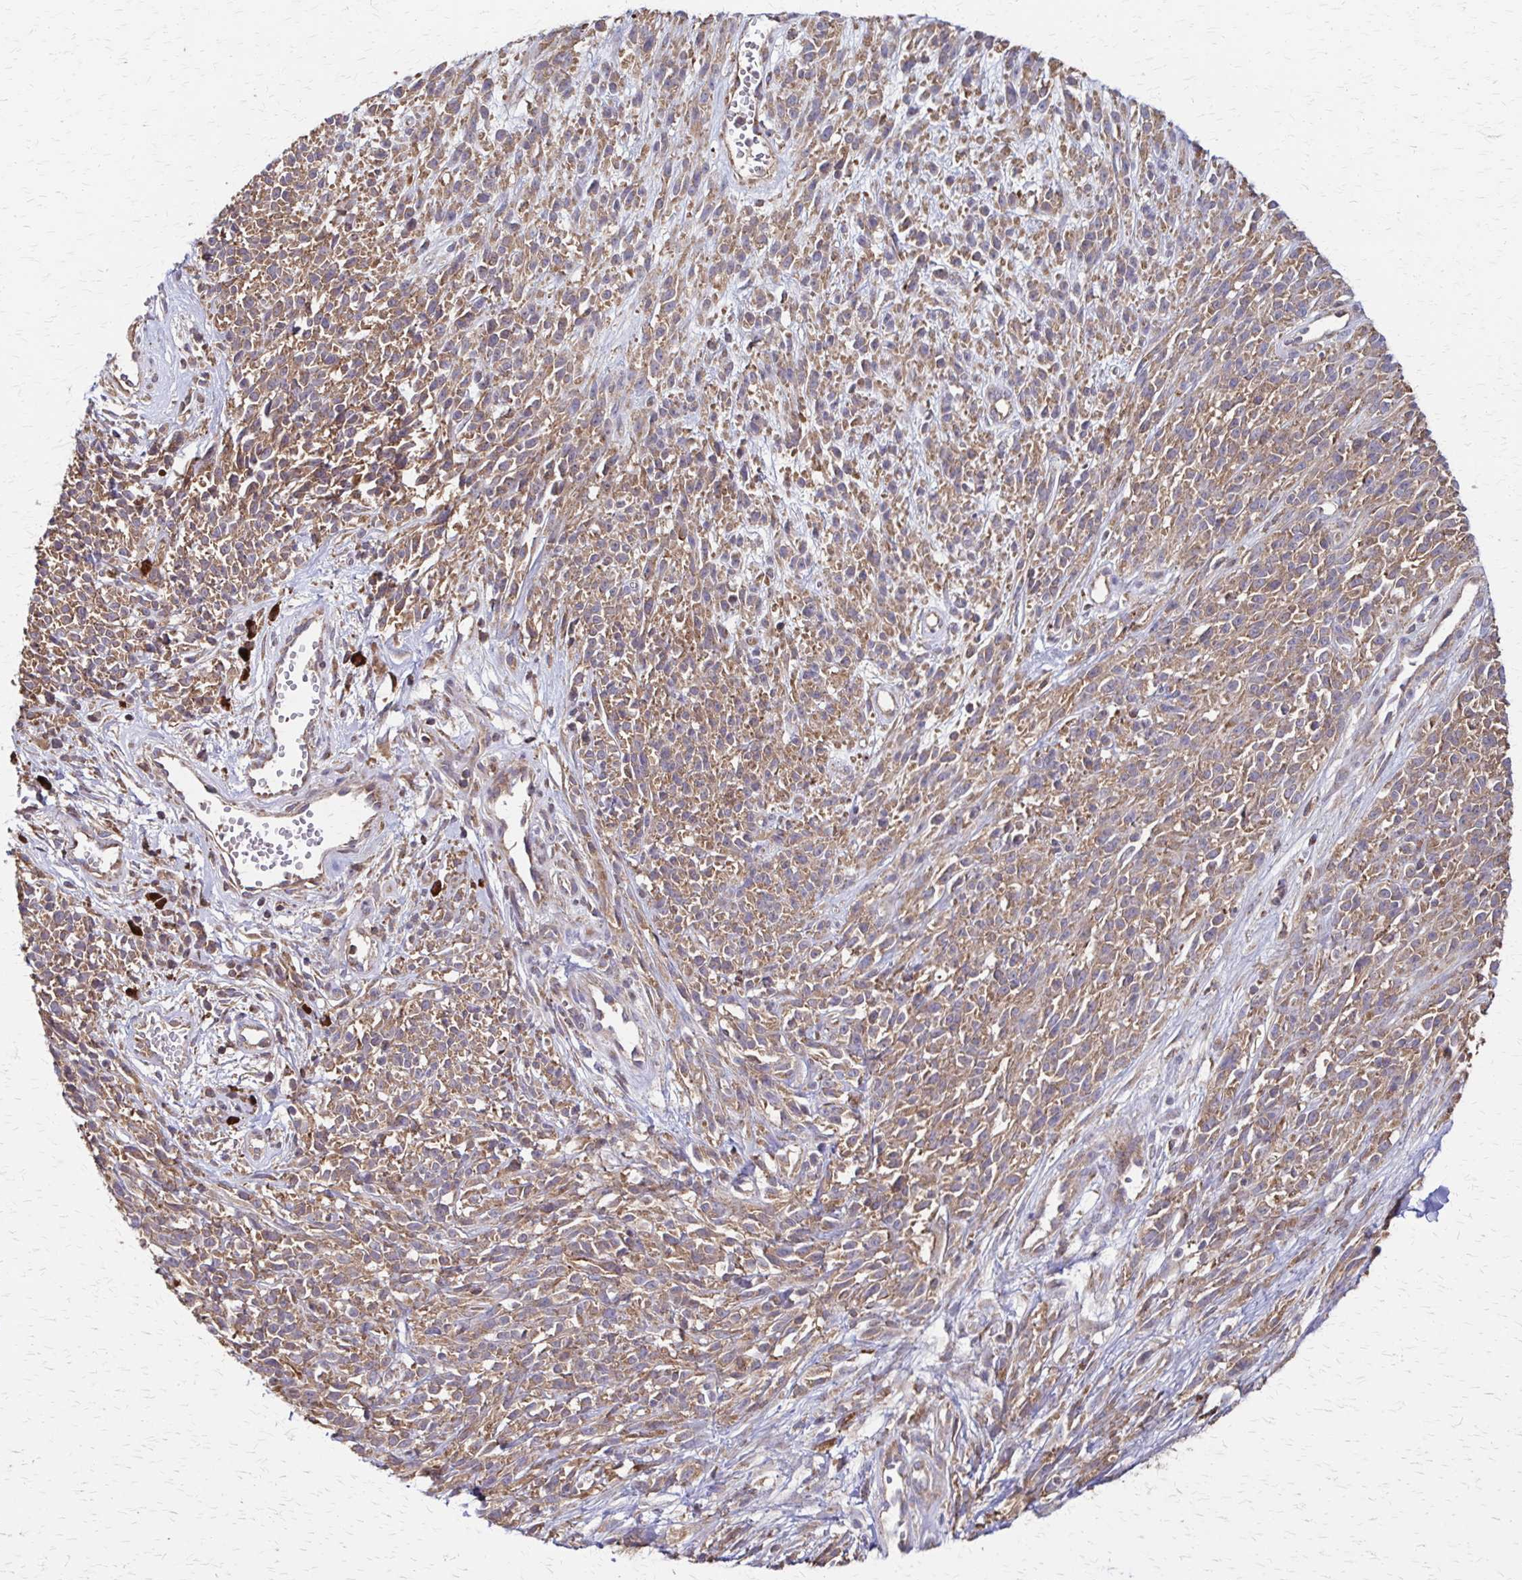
{"staining": {"intensity": "moderate", "quantity": ">75%", "location": "cytoplasmic/membranous"}, "tissue": "melanoma", "cell_type": "Tumor cells", "image_type": "cancer", "snomed": [{"axis": "morphology", "description": "Malignant melanoma, NOS"}, {"axis": "topography", "description": "Skin"}, {"axis": "topography", "description": "Skin of trunk"}], "caption": "Immunohistochemical staining of malignant melanoma reveals moderate cytoplasmic/membranous protein staining in approximately >75% of tumor cells.", "gene": "EEF2", "patient": {"sex": "male", "age": 74}}